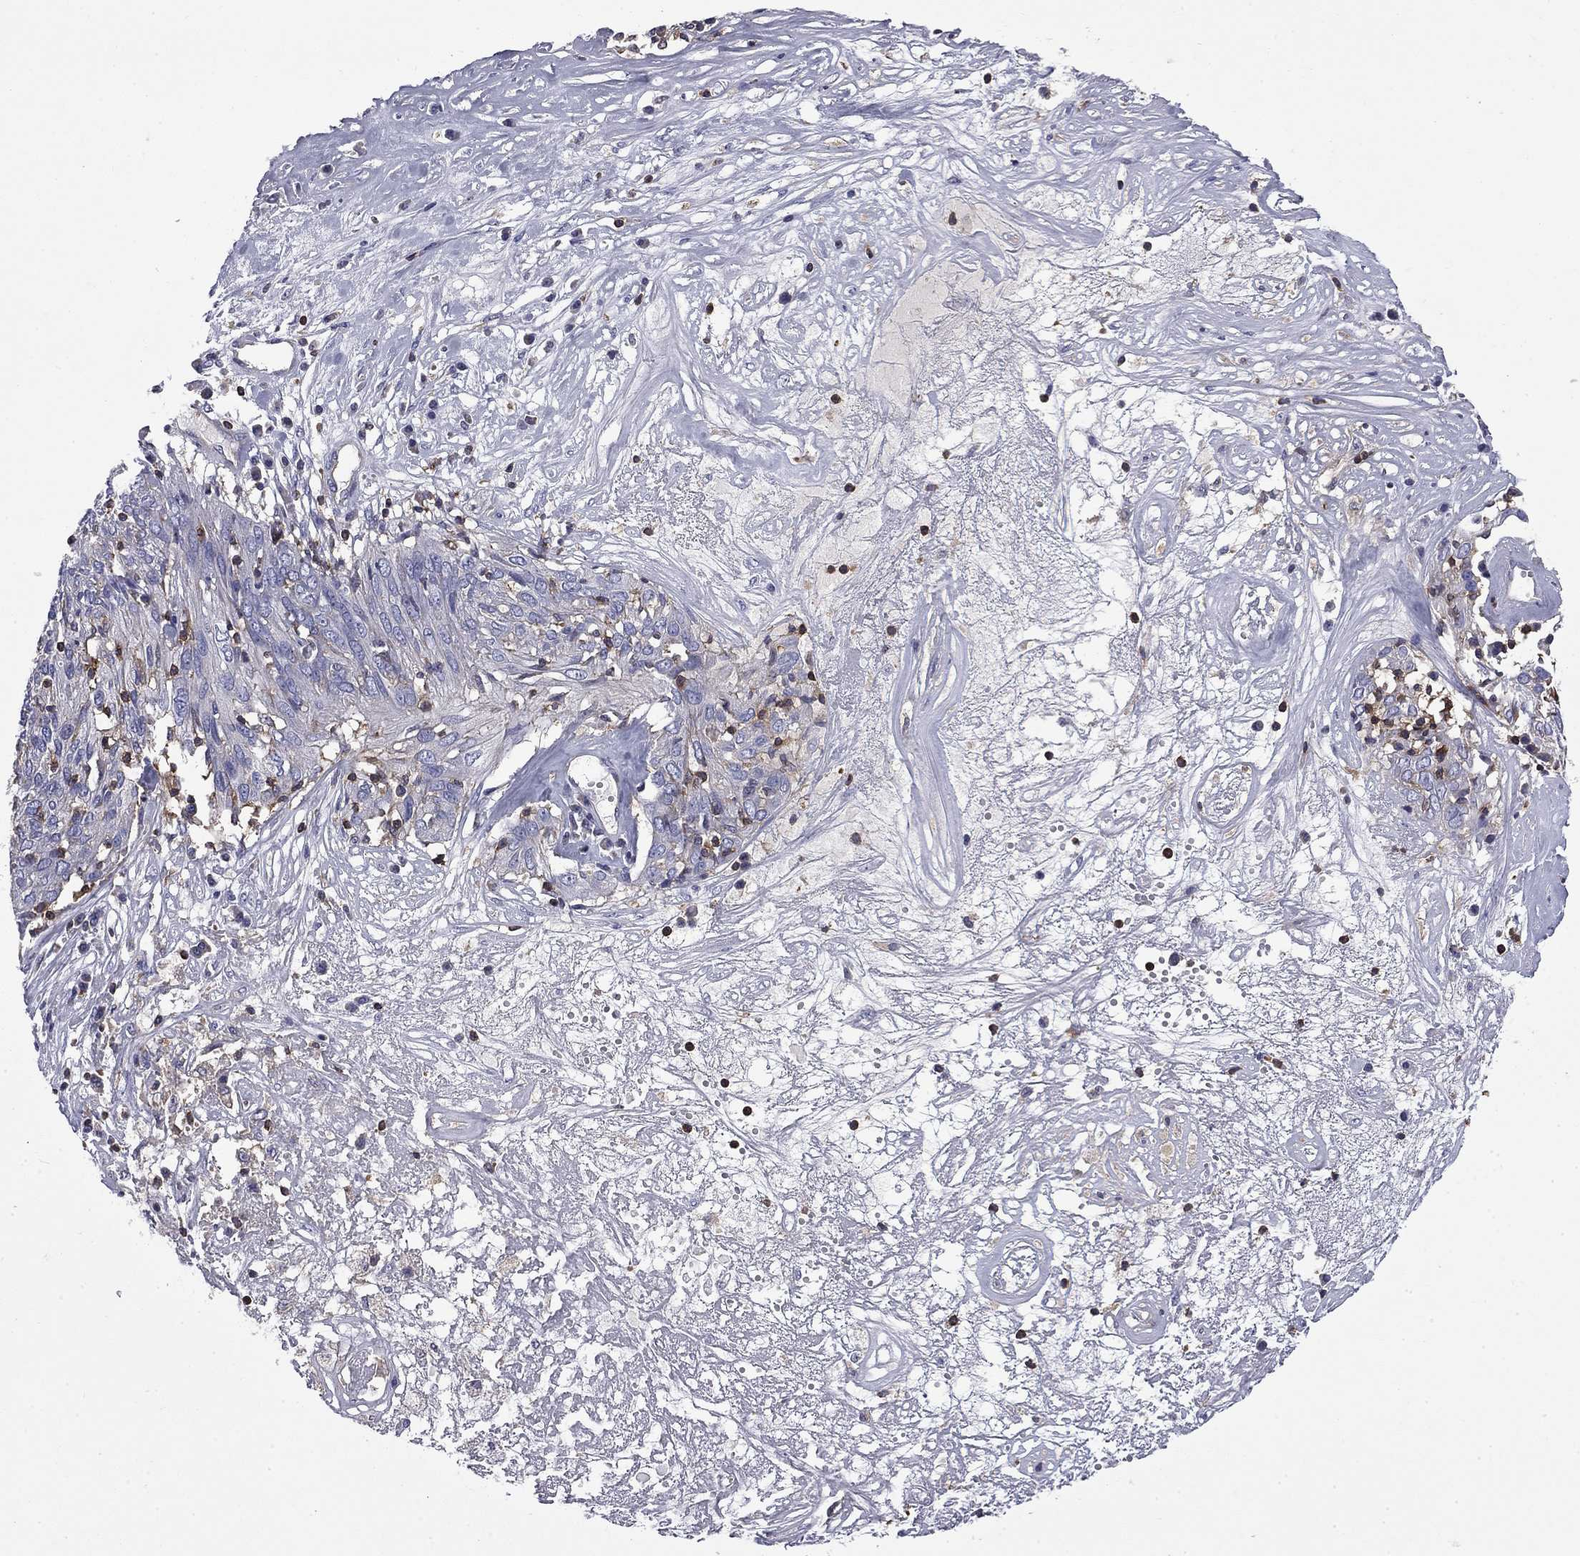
{"staining": {"intensity": "negative", "quantity": "none", "location": "none"}, "tissue": "ovarian cancer", "cell_type": "Tumor cells", "image_type": "cancer", "snomed": [{"axis": "morphology", "description": "Carcinoma, endometroid"}, {"axis": "topography", "description": "Ovary"}], "caption": "Immunohistochemical staining of human ovarian endometroid carcinoma reveals no significant staining in tumor cells.", "gene": "ARHGAP45", "patient": {"sex": "female", "age": 50}}